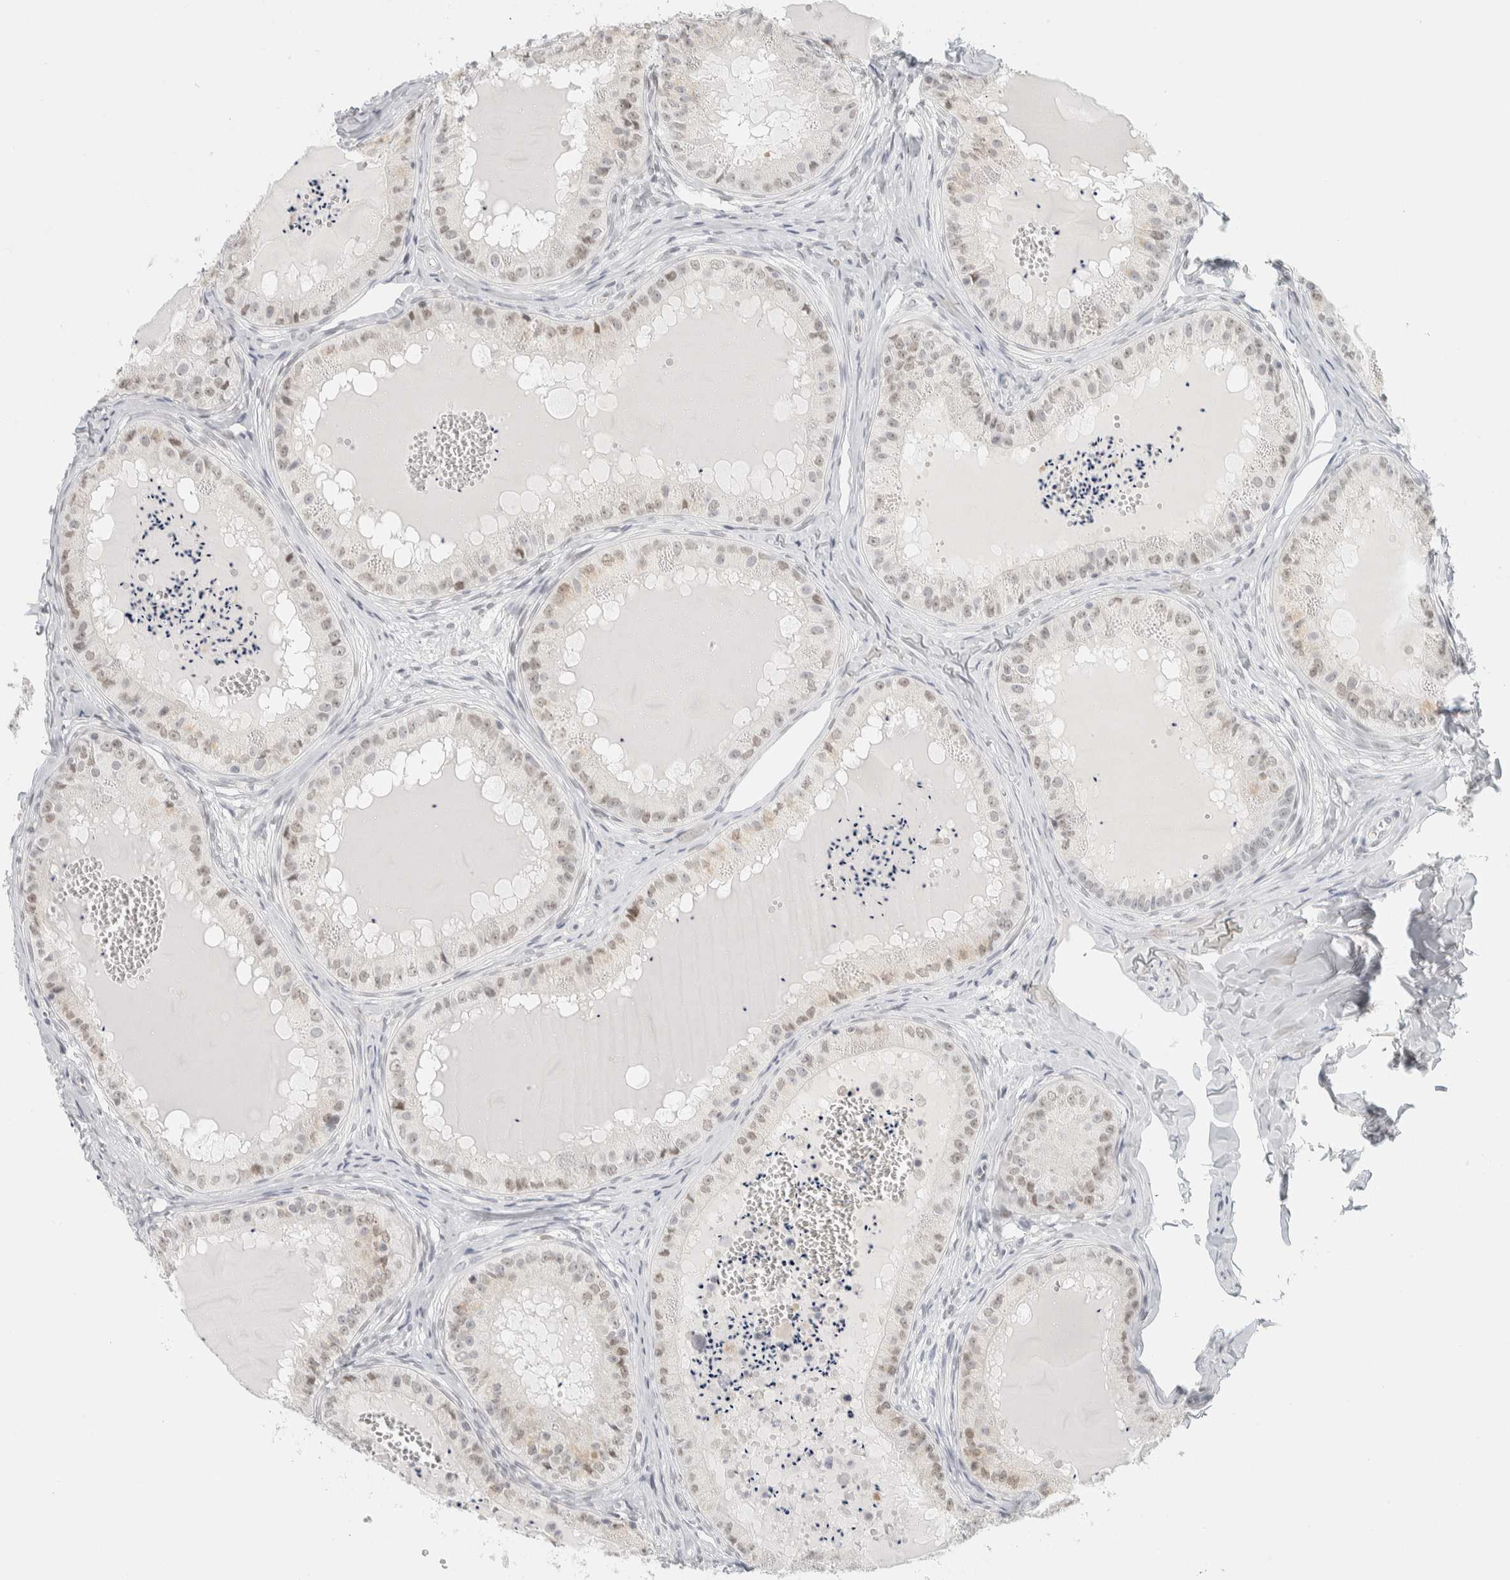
{"staining": {"intensity": "weak", "quantity": ">75%", "location": "nuclear"}, "tissue": "epididymis", "cell_type": "Glandular cells", "image_type": "normal", "snomed": [{"axis": "morphology", "description": "Normal tissue, NOS"}, {"axis": "topography", "description": "Epididymis"}], "caption": "Immunohistochemistry photomicrograph of normal epididymis: human epididymis stained using IHC reveals low levels of weak protein expression localized specifically in the nuclear of glandular cells, appearing as a nuclear brown color.", "gene": "CDH17", "patient": {"sex": "male", "age": 31}}